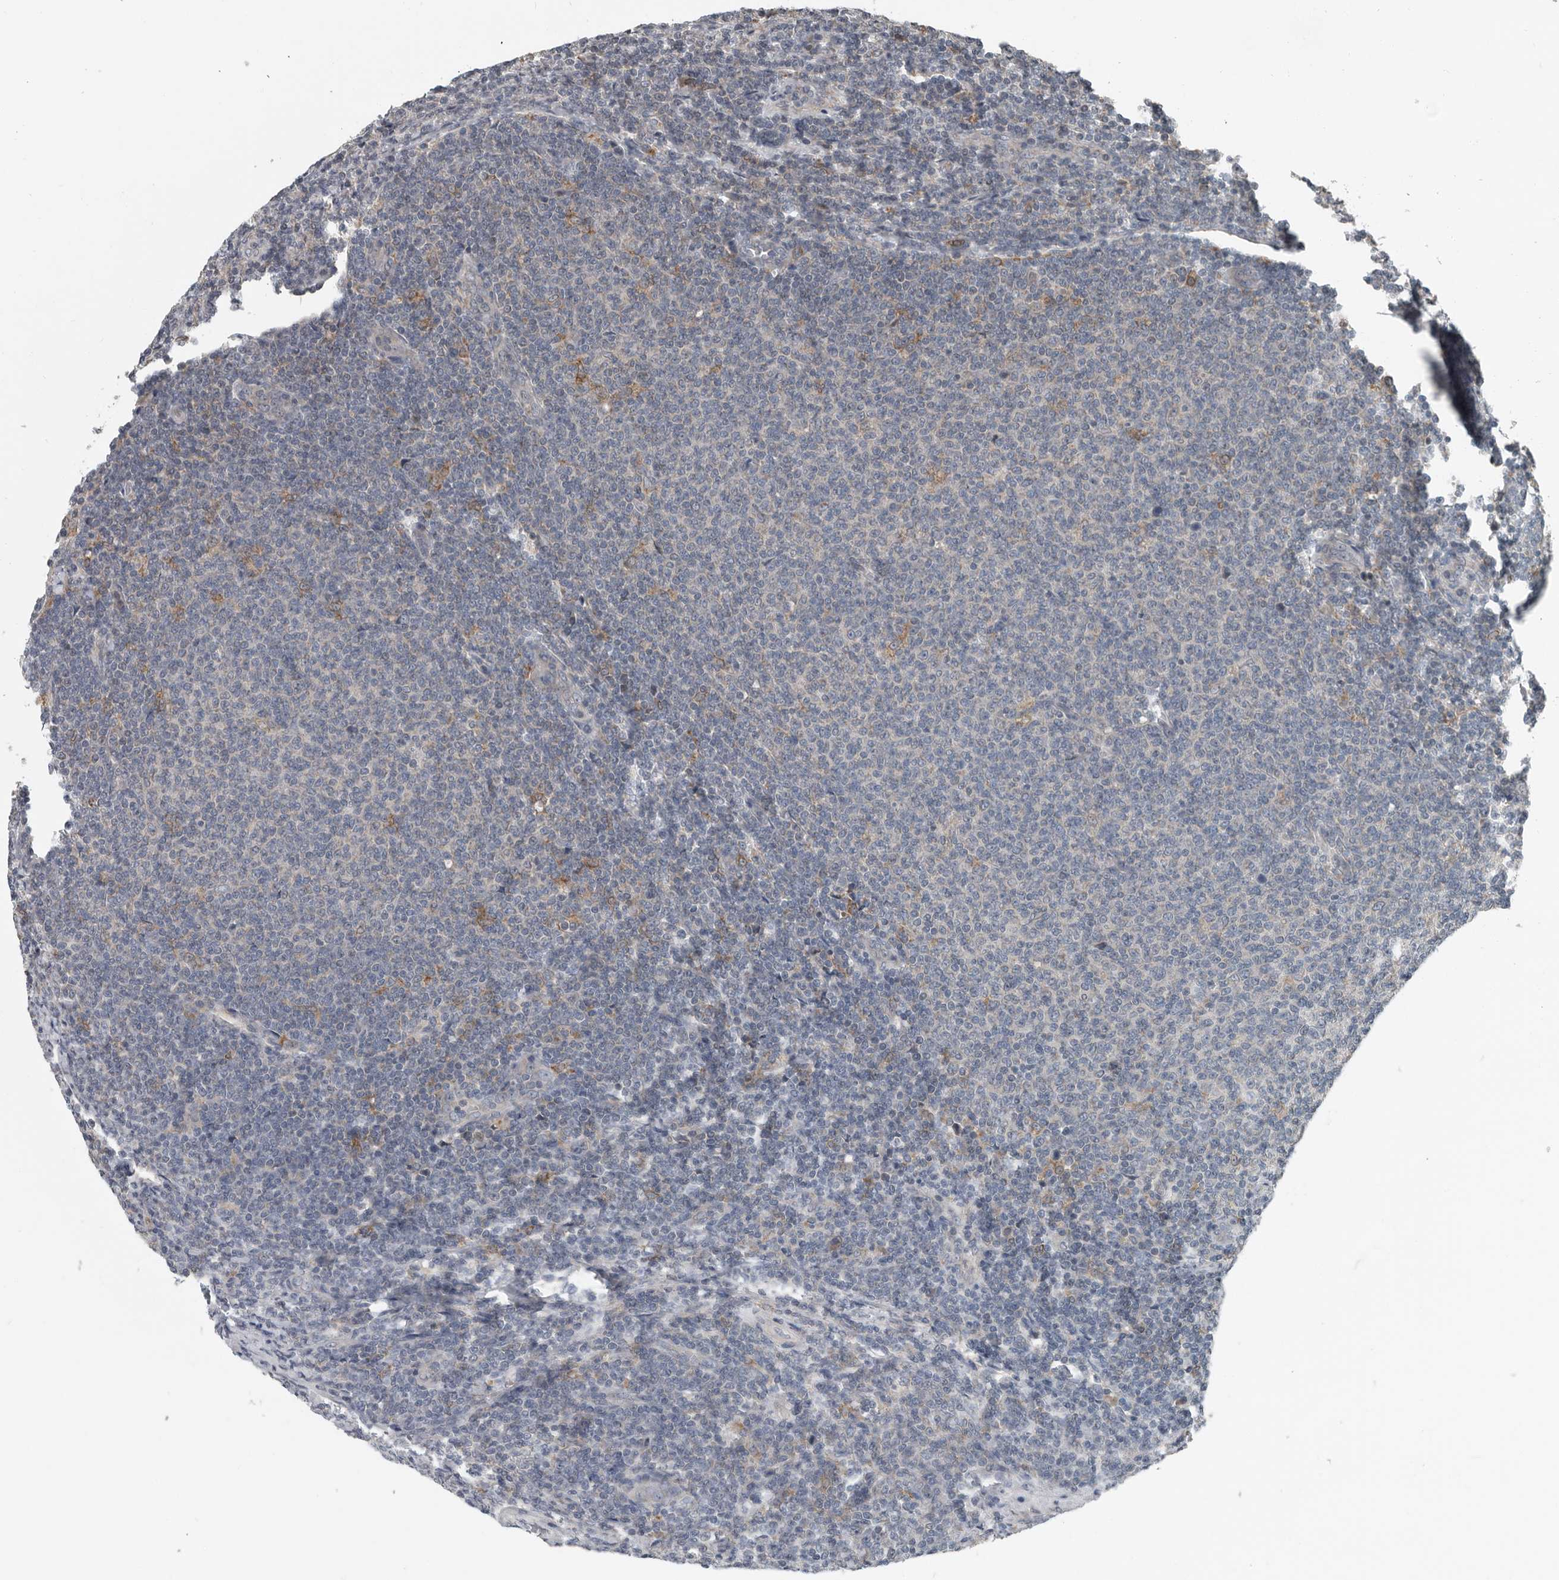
{"staining": {"intensity": "negative", "quantity": "none", "location": "none"}, "tissue": "lymphoma", "cell_type": "Tumor cells", "image_type": "cancer", "snomed": [{"axis": "morphology", "description": "Malignant lymphoma, non-Hodgkin's type, Low grade"}, {"axis": "topography", "description": "Lymph node"}], "caption": "Immunohistochemistry photomicrograph of neoplastic tissue: human lymphoma stained with DAB exhibits no significant protein expression in tumor cells.", "gene": "TMEM199", "patient": {"sex": "male", "age": 66}}